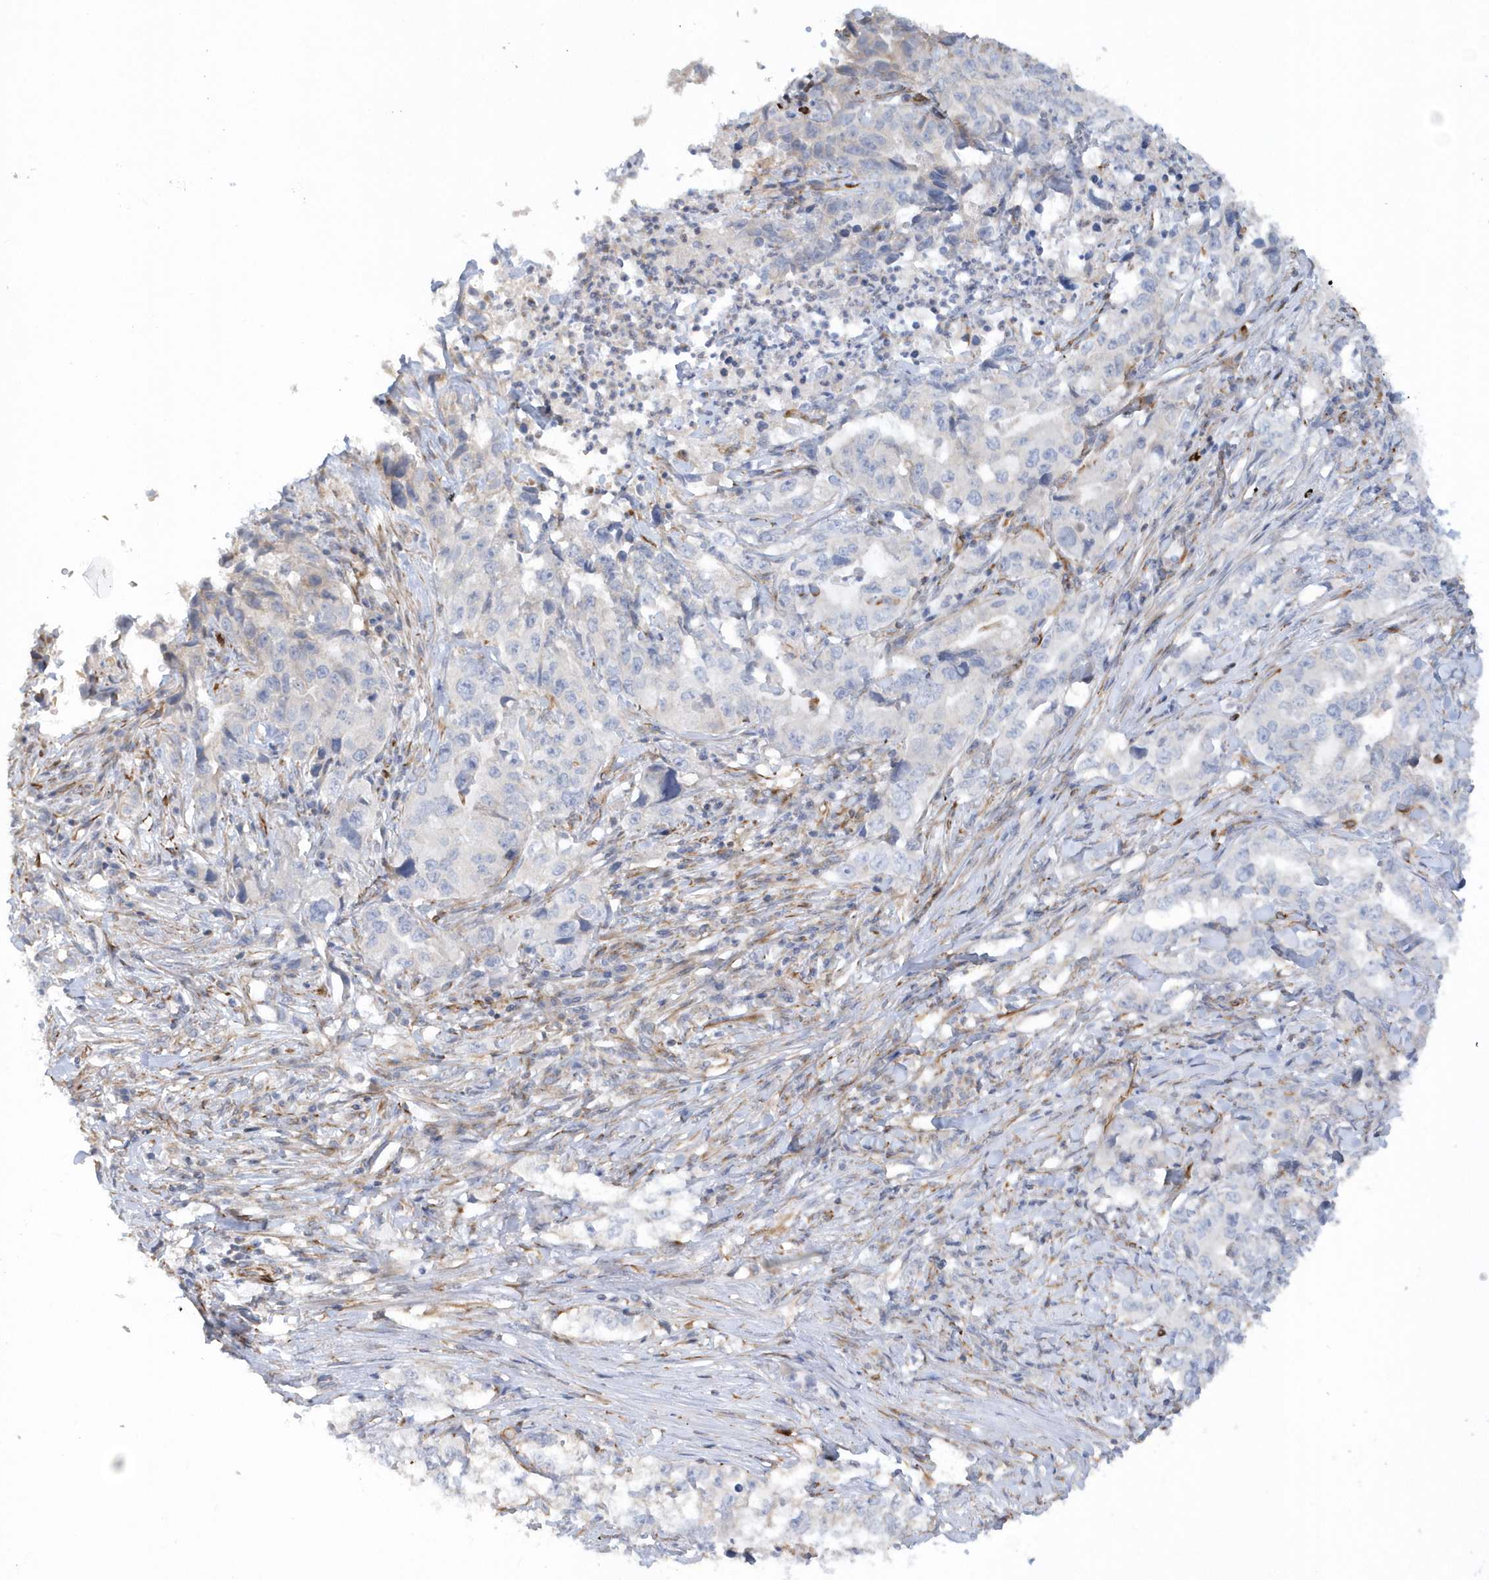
{"staining": {"intensity": "negative", "quantity": "none", "location": "none"}, "tissue": "lung cancer", "cell_type": "Tumor cells", "image_type": "cancer", "snomed": [{"axis": "morphology", "description": "Adenocarcinoma, NOS"}, {"axis": "topography", "description": "Lung"}], "caption": "A photomicrograph of lung cancer (adenocarcinoma) stained for a protein exhibits no brown staining in tumor cells.", "gene": "RAB17", "patient": {"sex": "female", "age": 51}}